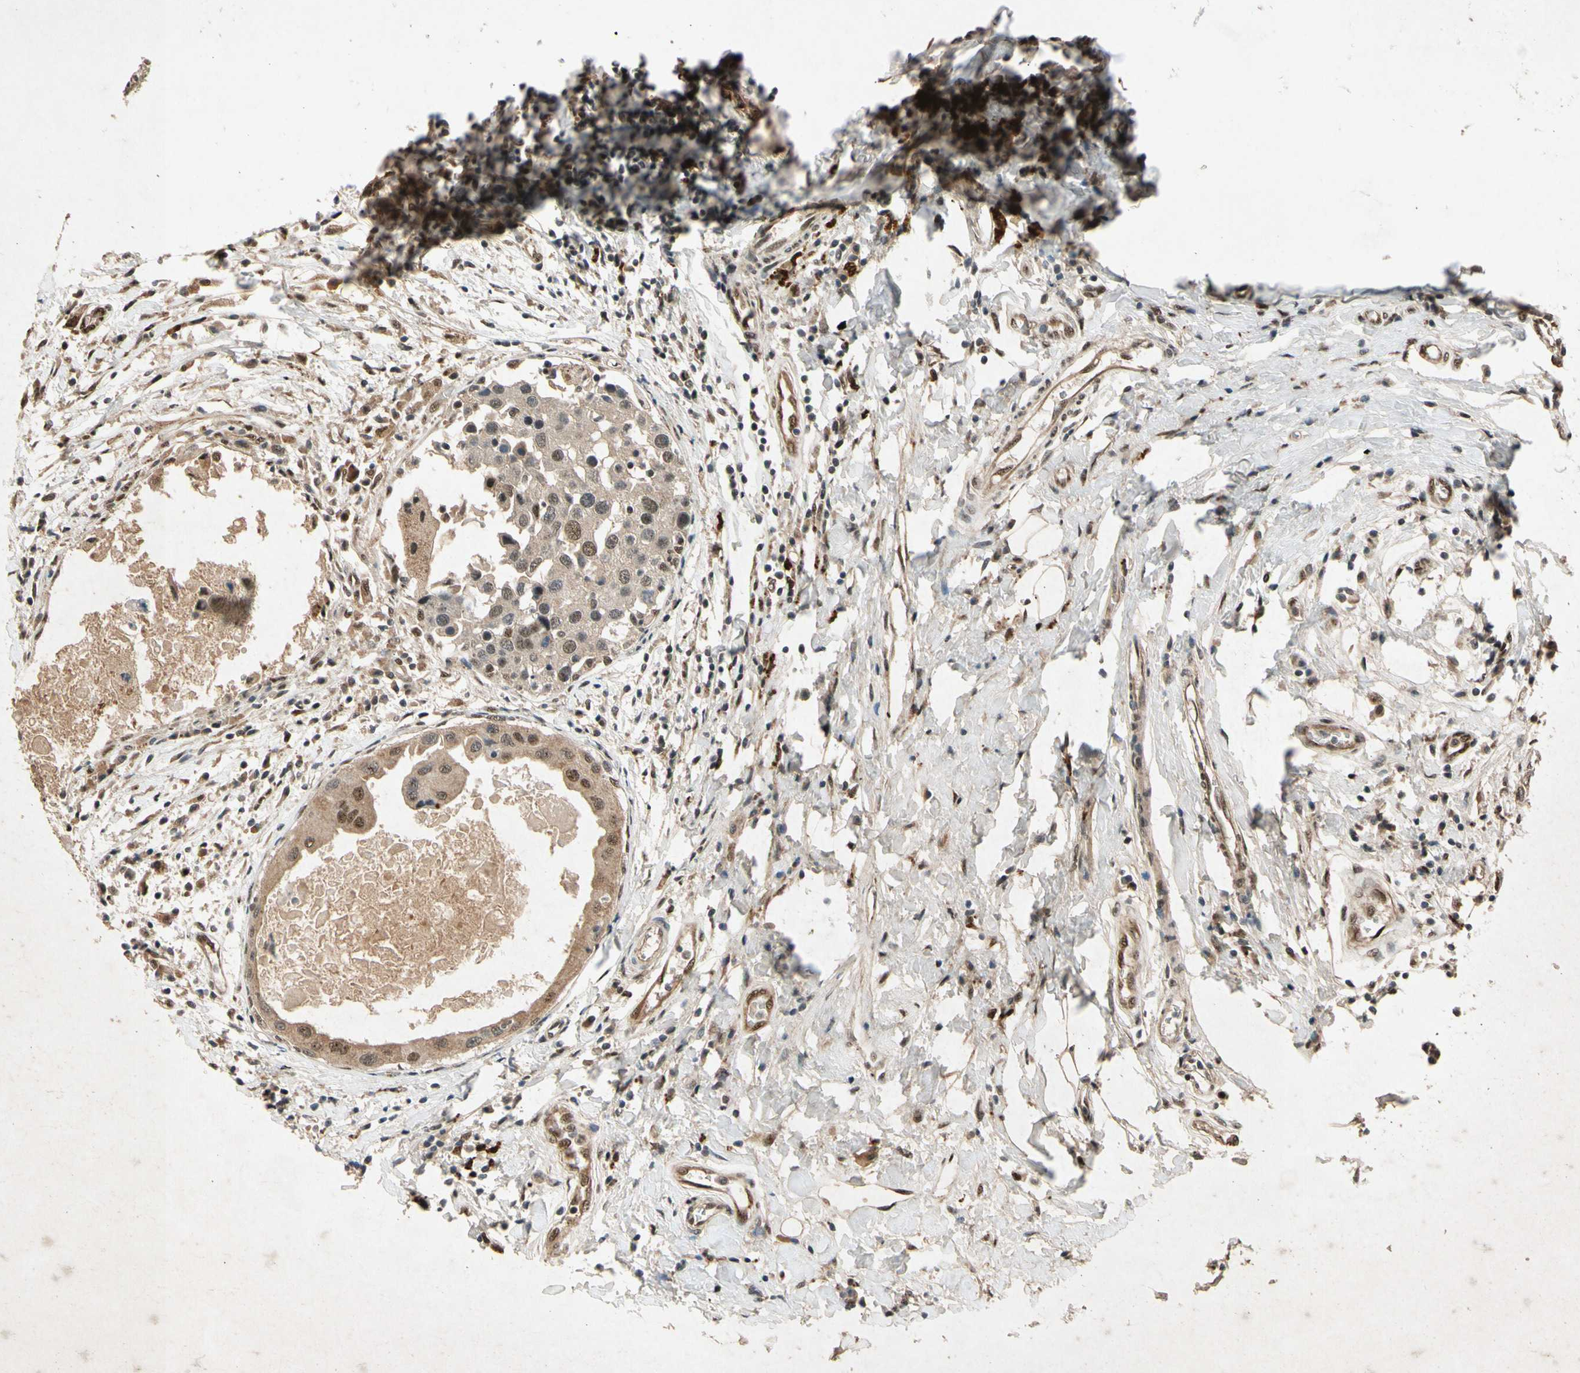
{"staining": {"intensity": "moderate", "quantity": "25%-75%", "location": "cytoplasmic/membranous,nuclear"}, "tissue": "breast cancer", "cell_type": "Tumor cells", "image_type": "cancer", "snomed": [{"axis": "morphology", "description": "Duct carcinoma"}, {"axis": "topography", "description": "Breast"}], "caption": "Immunohistochemical staining of breast infiltrating ductal carcinoma displays moderate cytoplasmic/membranous and nuclear protein expression in about 25%-75% of tumor cells.", "gene": "PML", "patient": {"sex": "female", "age": 27}}